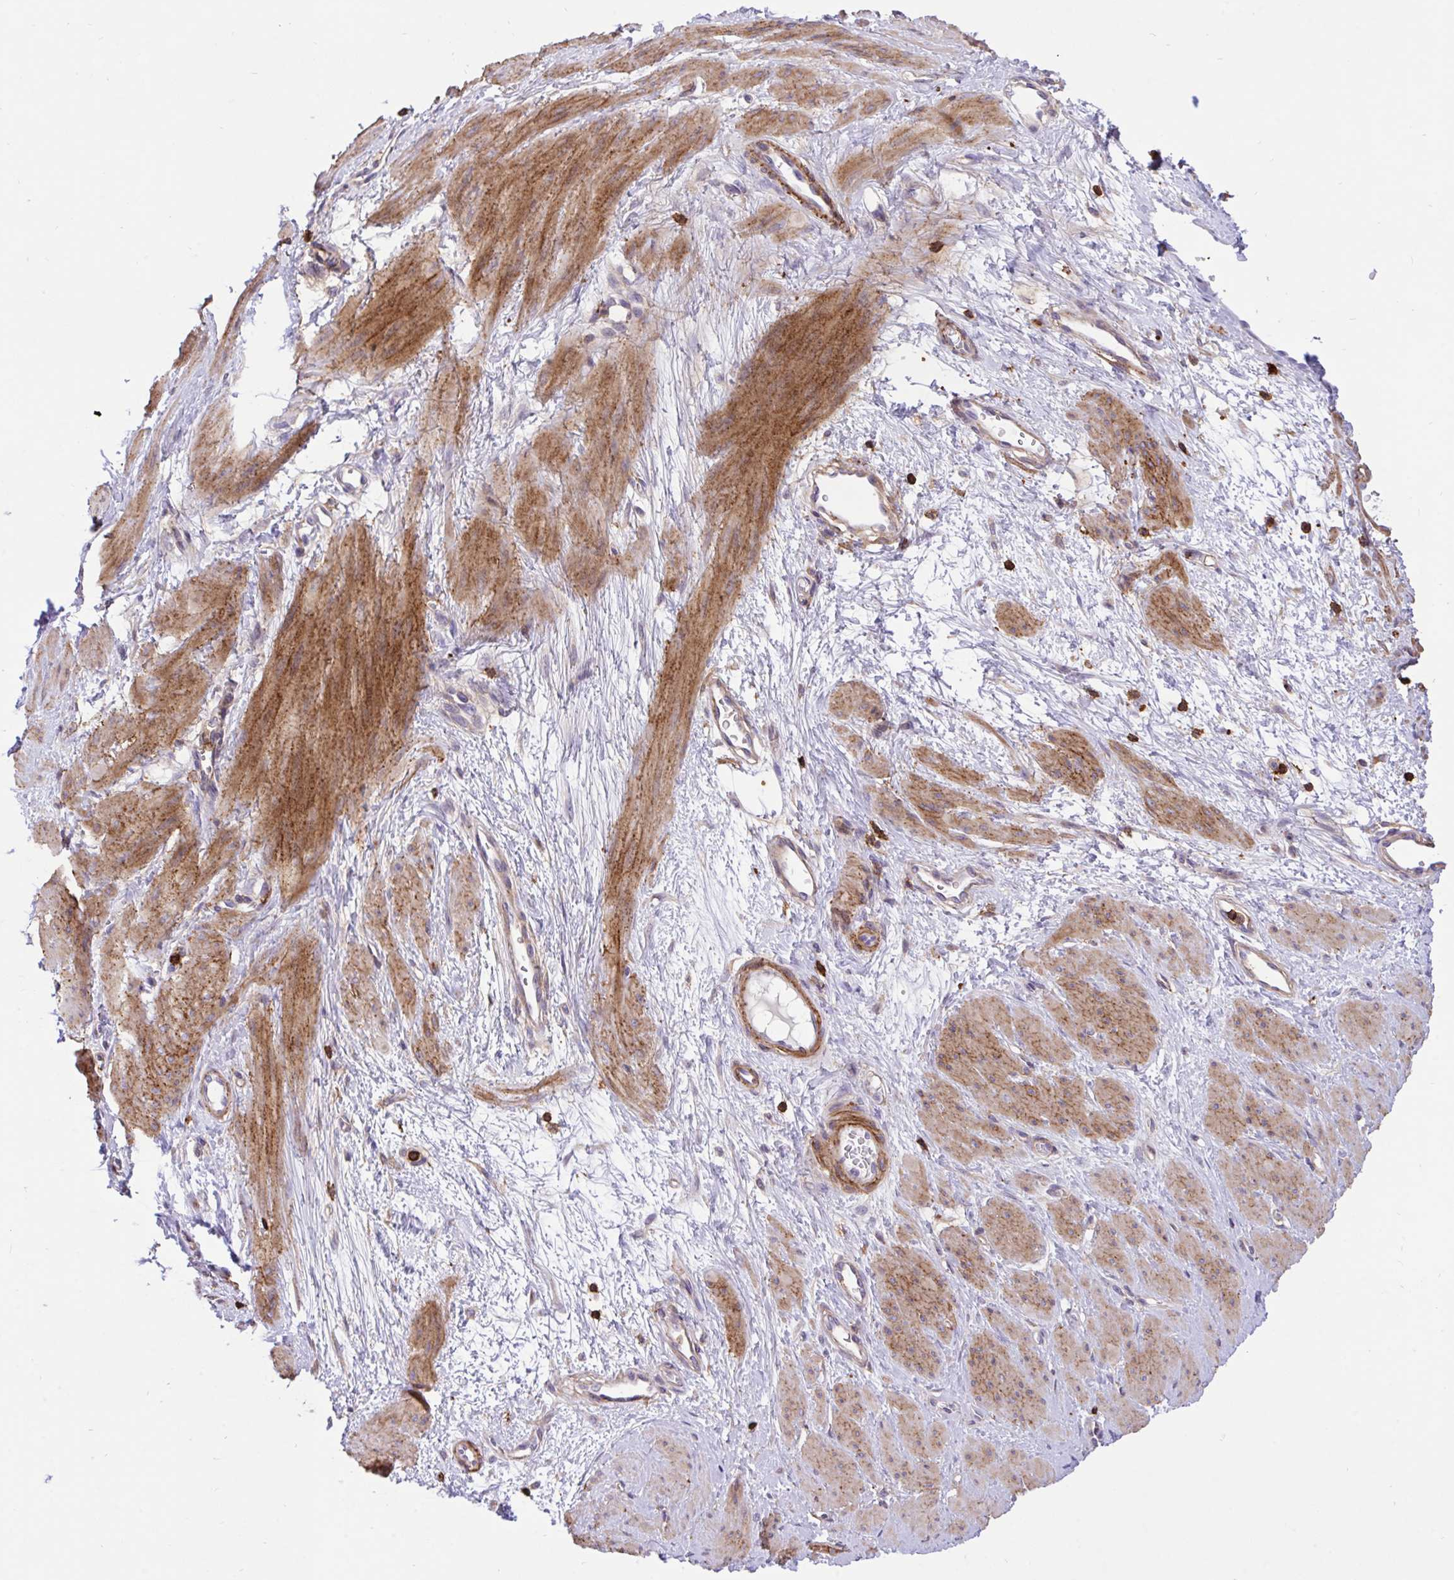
{"staining": {"intensity": "moderate", "quantity": "25%-75%", "location": "cytoplasmic/membranous"}, "tissue": "smooth muscle", "cell_type": "Smooth muscle cells", "image_type": "normal", "snomed": [{"axis": "morphology", "description": "Normal tissue, NOS"}, {"axis": "topography", "description": "Smooth muscle"}, {"axis": "topography", "description": "Uterus"}], "caption": "IHC image of unremarkable smooth muscle: human smooth muscle stained using immunohistochemistry (IHC) exhibits medium levels of moderate protein expression localized specifically in the cytoplasmic/membranous of smooth muscle cells, appearing as a cytoplasmic/membranous brown color.", "gene": "ERI1", "patient": {"sex": "female", "age": 39}}